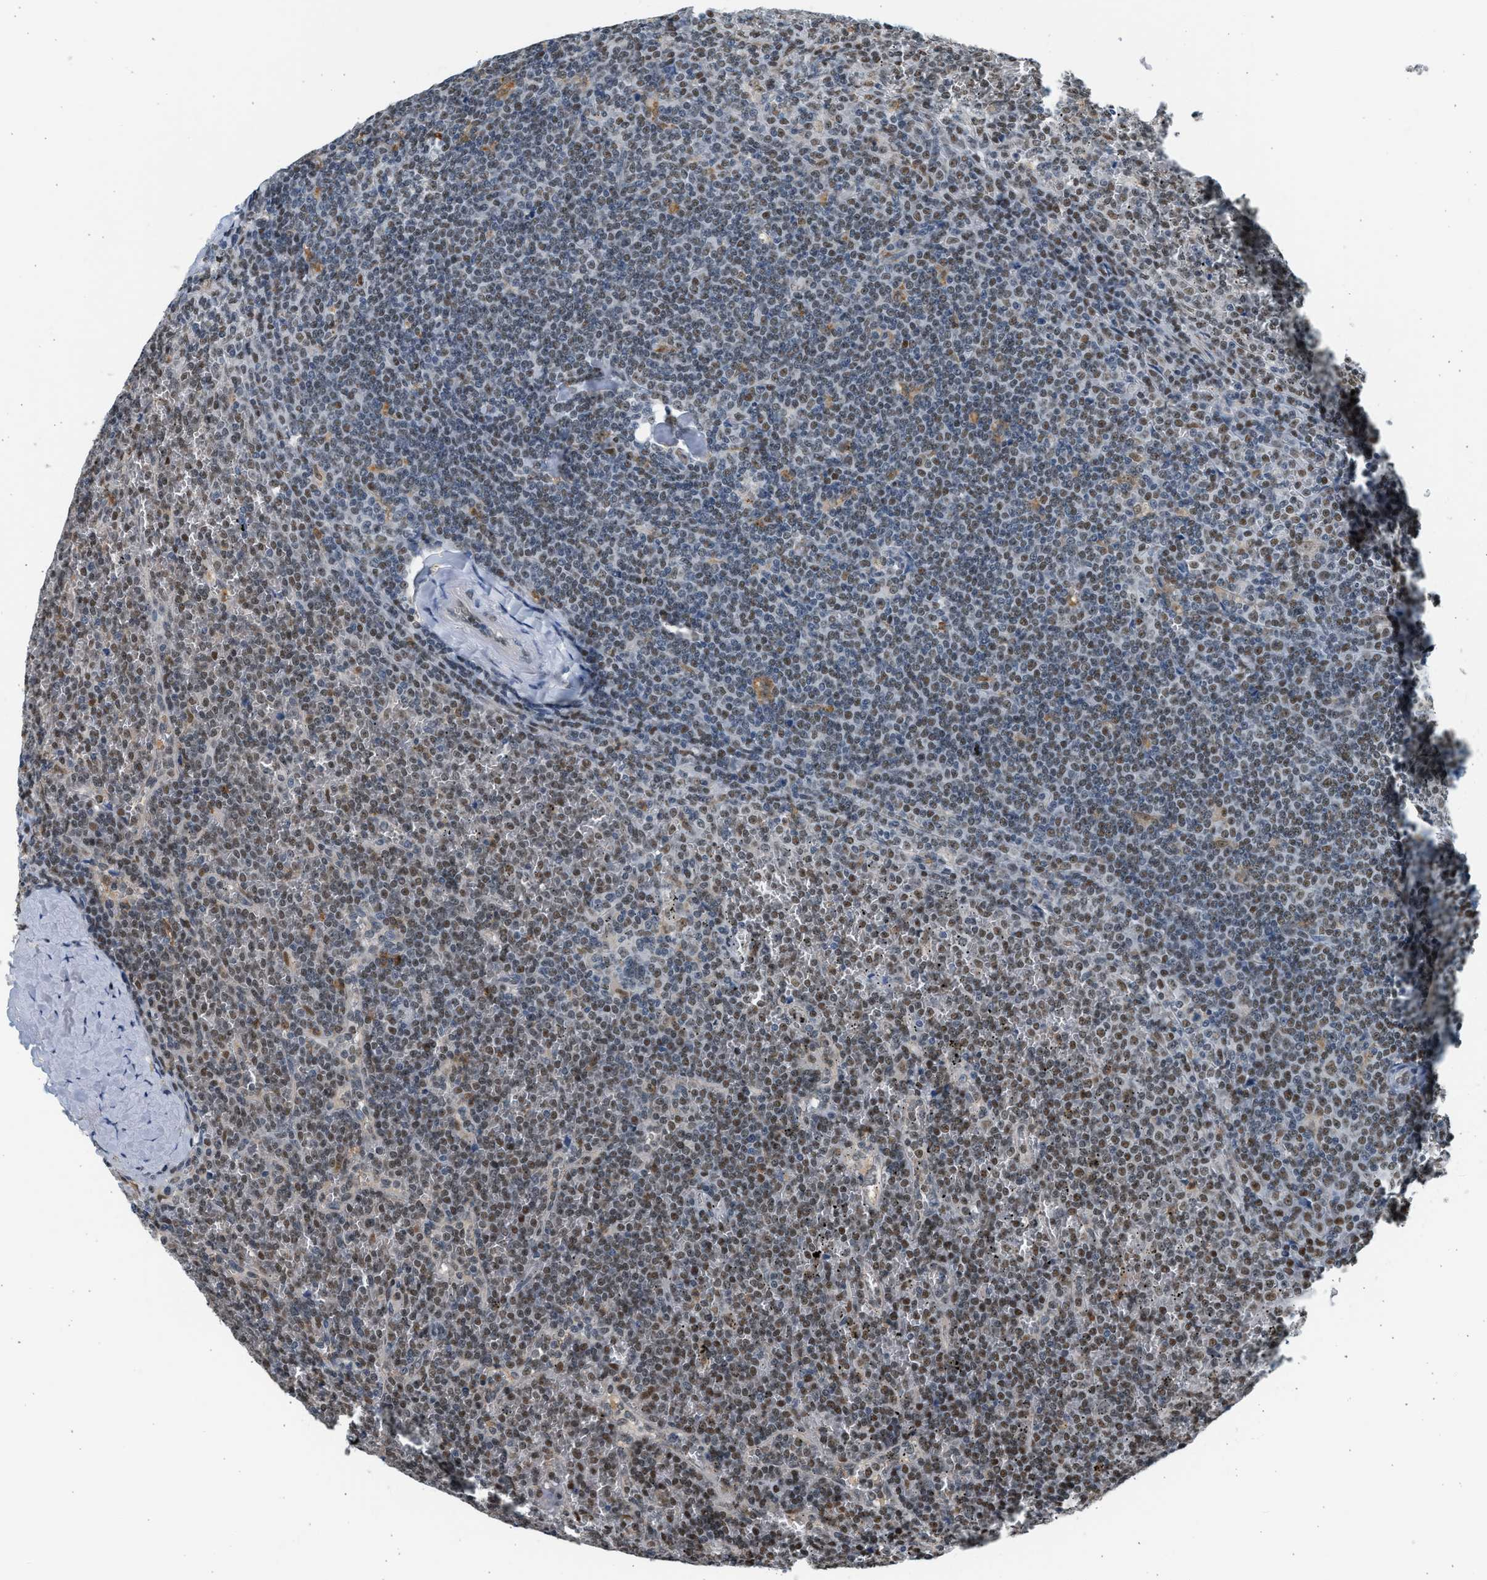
{"staining": {"intensity": "moderate", "quantity": ">75%", "location": "nuclear"}, "tissue": "lymphoma", "cell_type": "Tumor cells", "image_type": "cancer", "snomed": [{"axis": "morphology", "description": "Malignant lymphoma, non-Hodgkin's type, Low grade"}, {"axis": "topography", "description": "Spleen"}], "caption": "Protein expression analysis of human malignant lymphoma, non-Hodgkin's type (low-grade) reveals moderate nuclear staining in about >75% of tumor cells. The protein is stained brown, and the nuclei are stained in blue (DAB (3,3'-diaminobenzidine) IHC with brightfield microscopy, high magnification).", "gene": "HIPK1", "patient": {"sex": "female", "age": 19}}